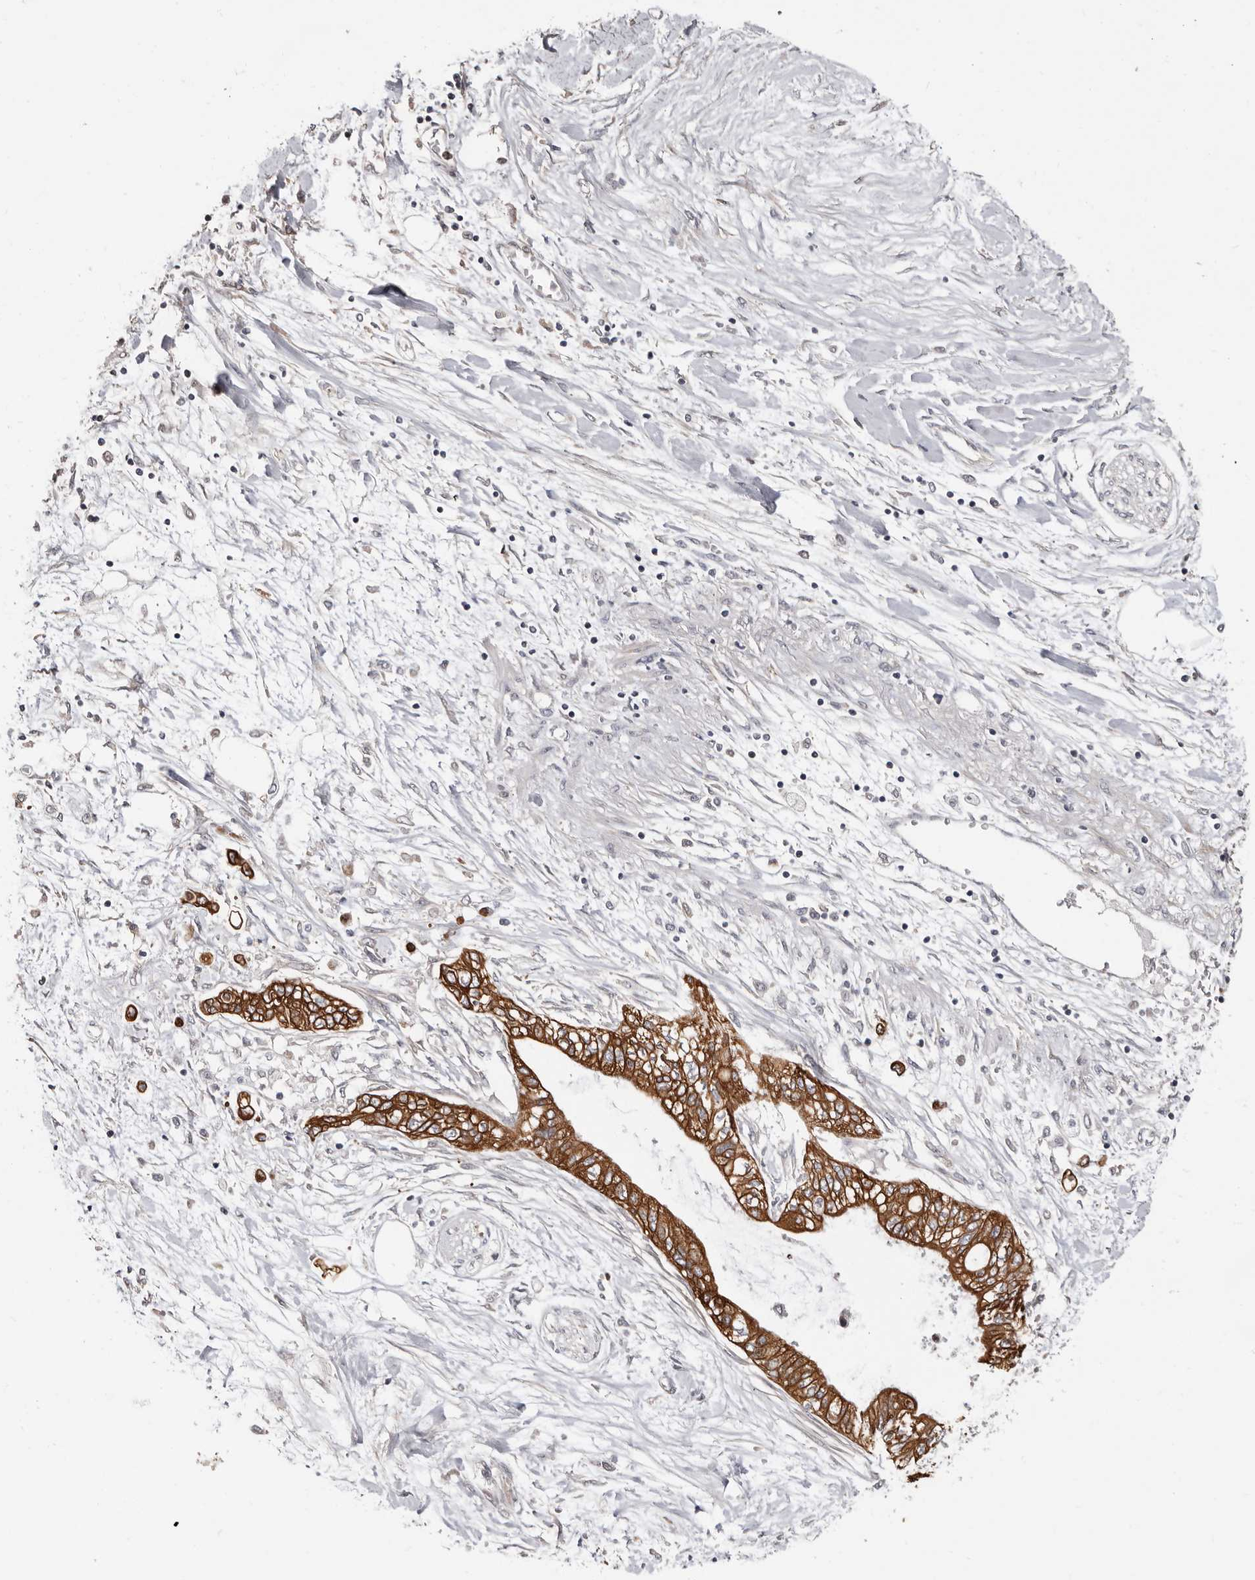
{"staining": {"intensity": "strong", "quantity": ">75%", "location": "cytoplasmic/membranous"}, "tissue": "pancreatic cancer", "cell_type": "Tumor cells", "image_type": "cancer", "snomed": [{"axis": "morphology", "description": "Adenocarcinoma, NOS"}, {"axis": "topography", "description": "Pancreas"}], "caption": "Immunohistochemistry (IHC) micrograph of neoplastic tissue: pancreatic cancer stained using IHC displays high levels of strong protein expression localized specifically in the cytoplasmic/membranous of tumor cells, appearing as a cytoplasmic/membranous brown color.", "gene": "MRPL18", "patient": {"sex": "female", "age": 77}}